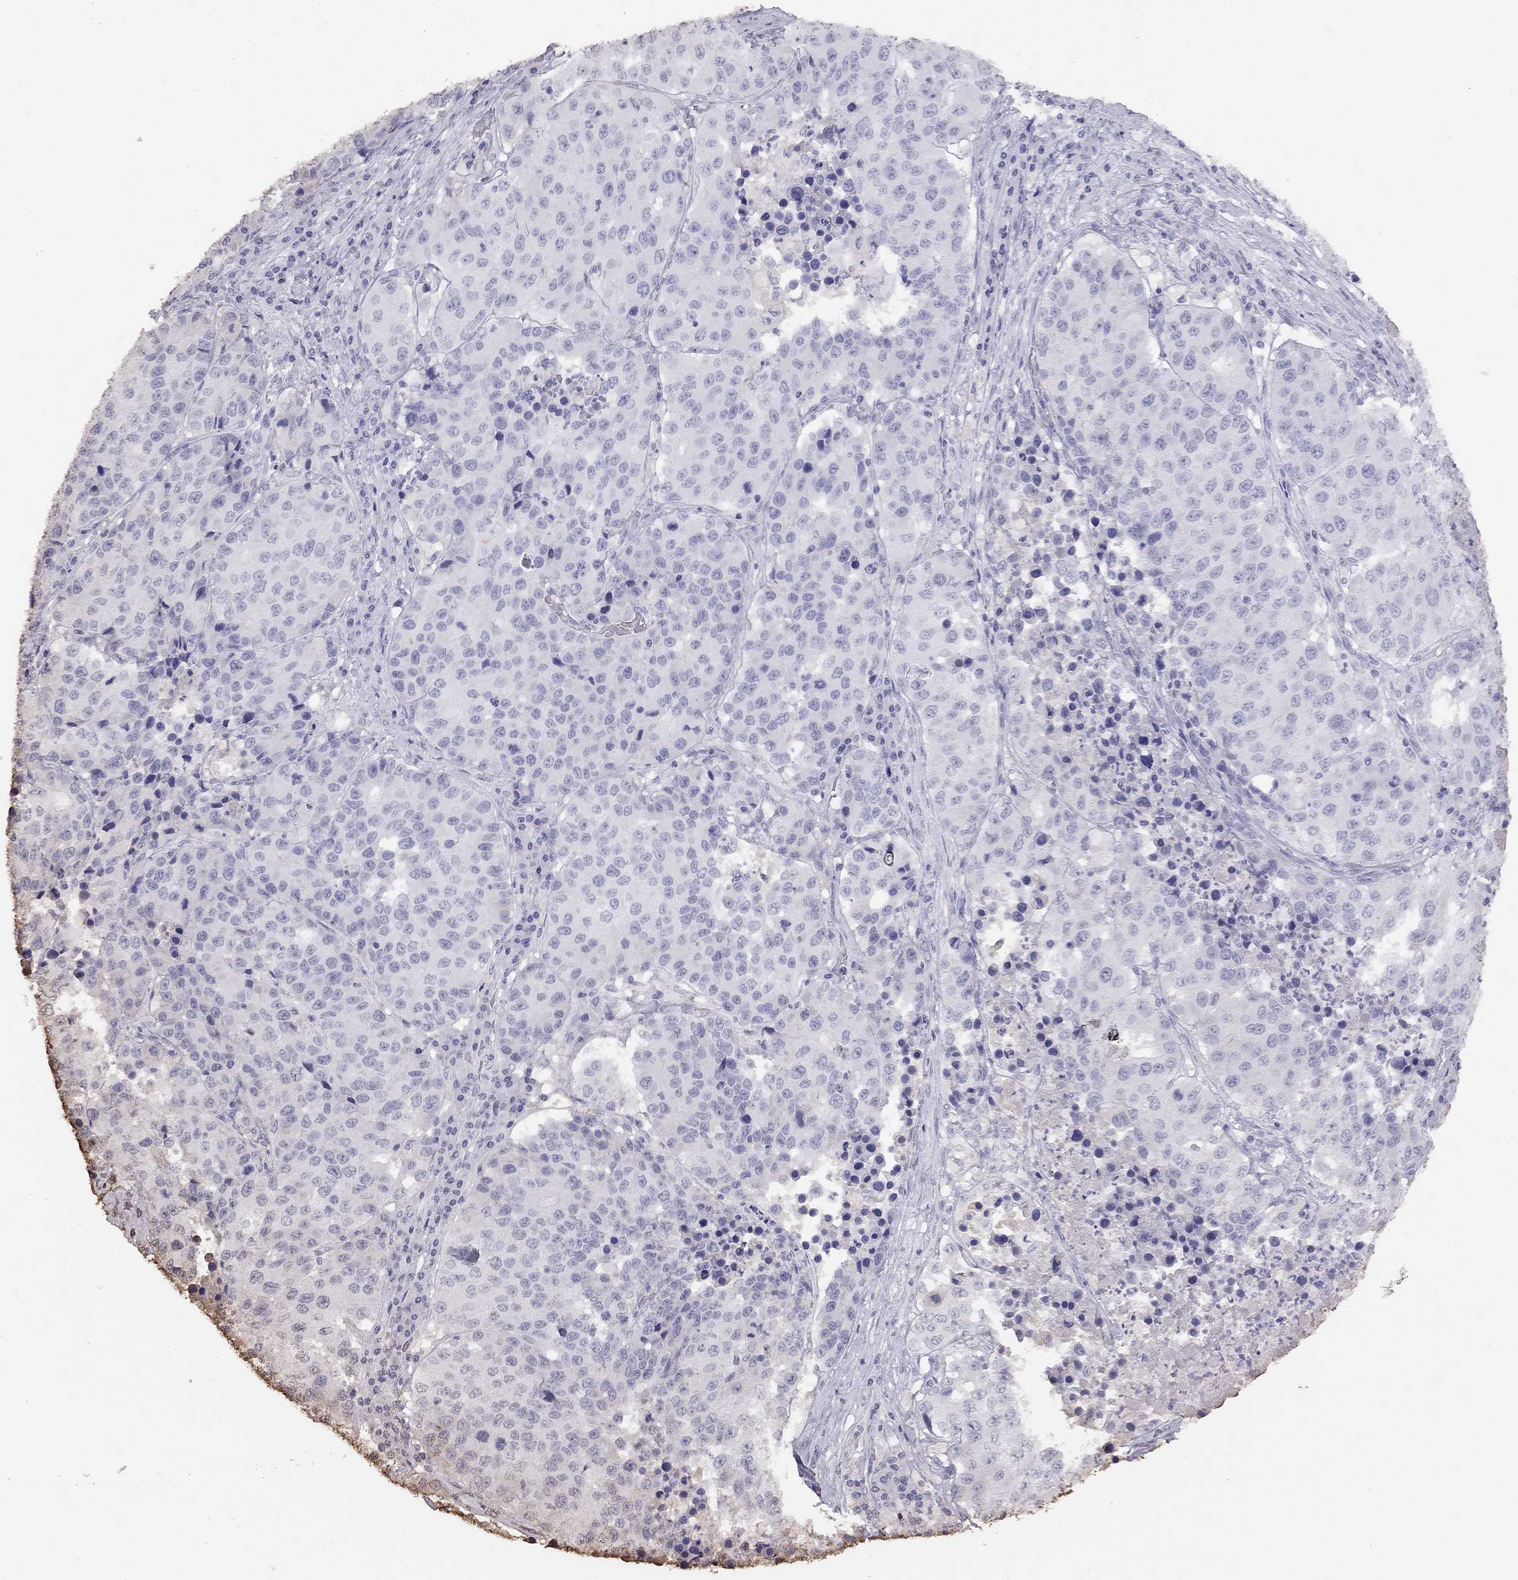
{"staining": {"intensity": "negative", "quantity": "none", "location": "none"}, "tissue": "stomach cancer", "cell_type": "Tumor cells", "image_type": "cancer", "snomed": [{"axis": "morphology", "description": "Adenocarcinoma, NOS"}, {"axis": "topography", "description": "Stomach"}], "caption": "This is an immunohistochemistry (IHC) micrograph of human stomach cancer. There is no staining in tumor cells.", "gene": "SUN3", "patient": {"sex": "male", "age": 71}}